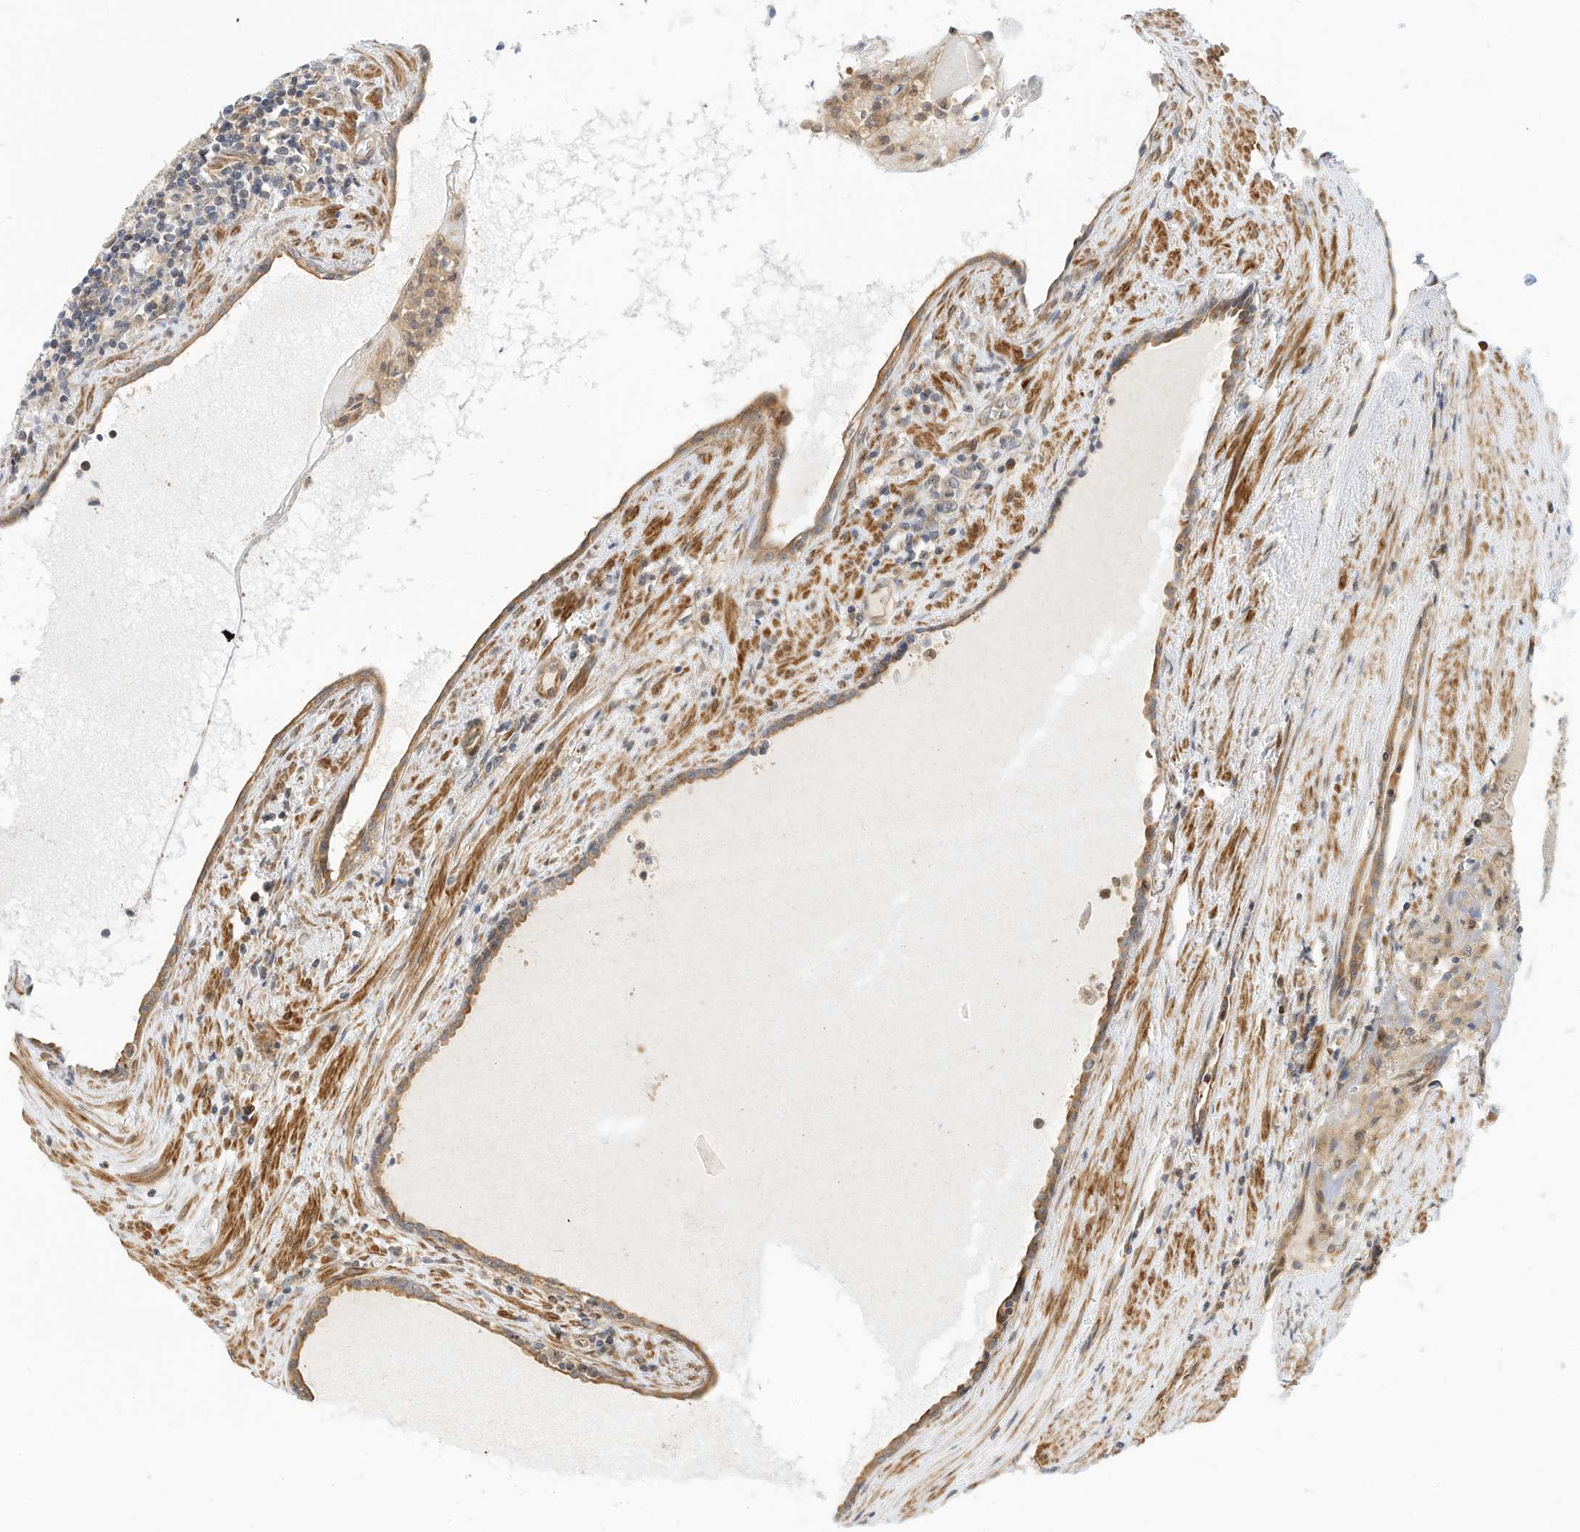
{"staining": {"intensity": "weak", "quantity": "25%-75%", "location": "cytoplasmic/membranous"}, "tissue": "prostate cancer", "cell_type": "Tumor cells", "image_type": "cancer", "snomed": [{"axis": "morphology", "description": "Adenocarcinoma, High grade"}, {"axis": "topography", "description": "Prostate"}], "caption": "Immunohistochemistry (IHC) (DAB (3,3'-diaminobenzidine)) staining of prostate adenocarcinoma (high-grade) demonstrates weak cytoplasmic/membranous protein positivity in approximately 25%-75% of tumor cells.", "gene": "OFD1", "patient": {"sex": "male", "age": 68}}